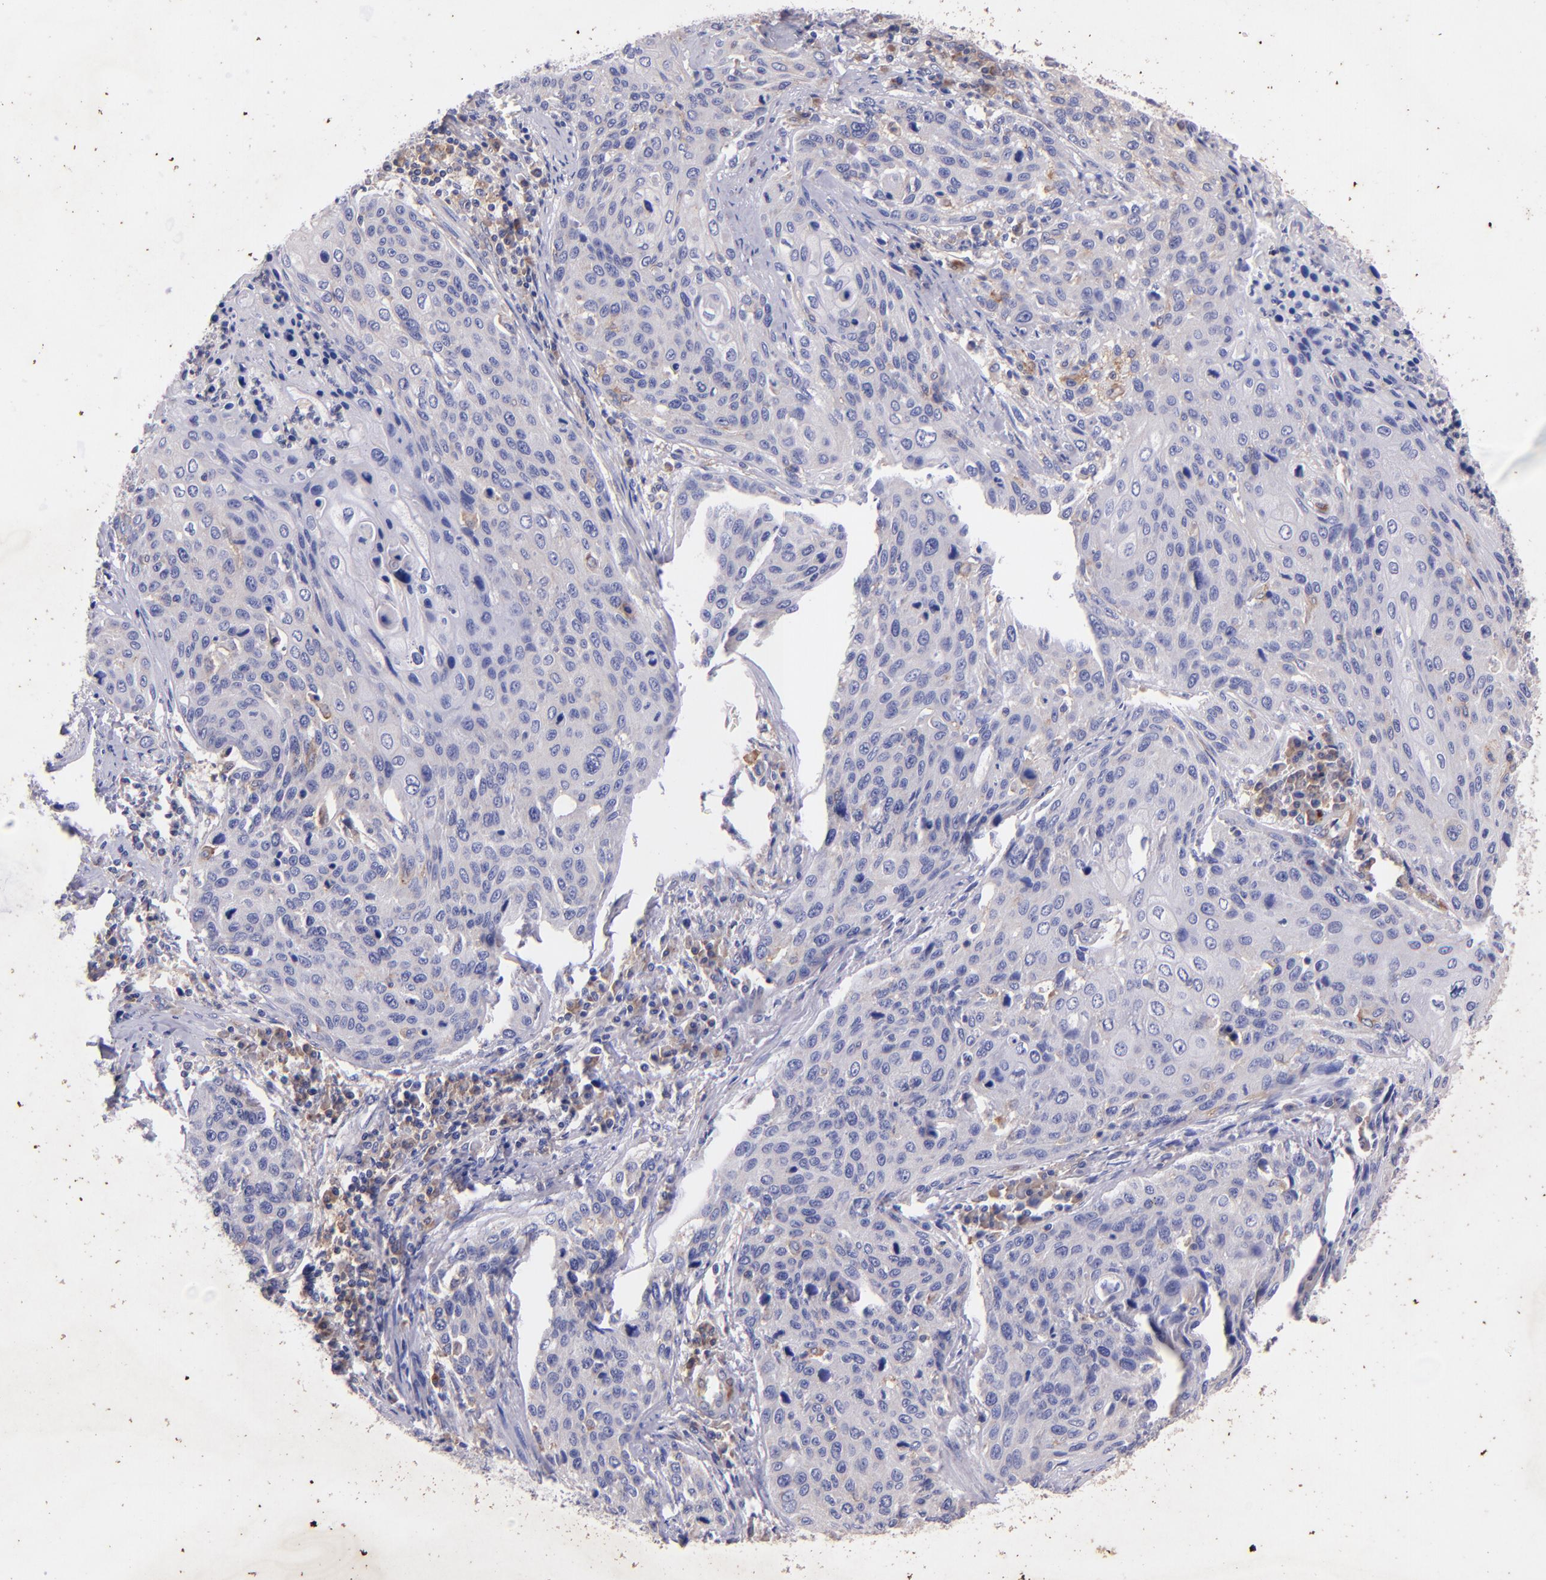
{"staining": {"intensity": "weak", "quantity": "<25%", "location": "cytoplasmic/membranous"}, "tissue": "cervical cancer", "cell_type": "Tumor cells", "image_type": "cancer", "snomed": [{"axis": "morphology", "description": "Squamous cell carcinoma, NOS"}, {"axis": "topography", "description": "Cervix"}], "caption": "Histopathology image shows no protein expression in tumor cells of cervical cancer (squamous cell carcinoma) tissue. The staining was performed using DAB (3,3'-diaminobenzidine) to visualize the protein expression in brown, while the nuclei were stained in blue with hematoxylin (Magnification: 20x).", "gene": "RET", "patient": {"sex": "female", "age": 32}}